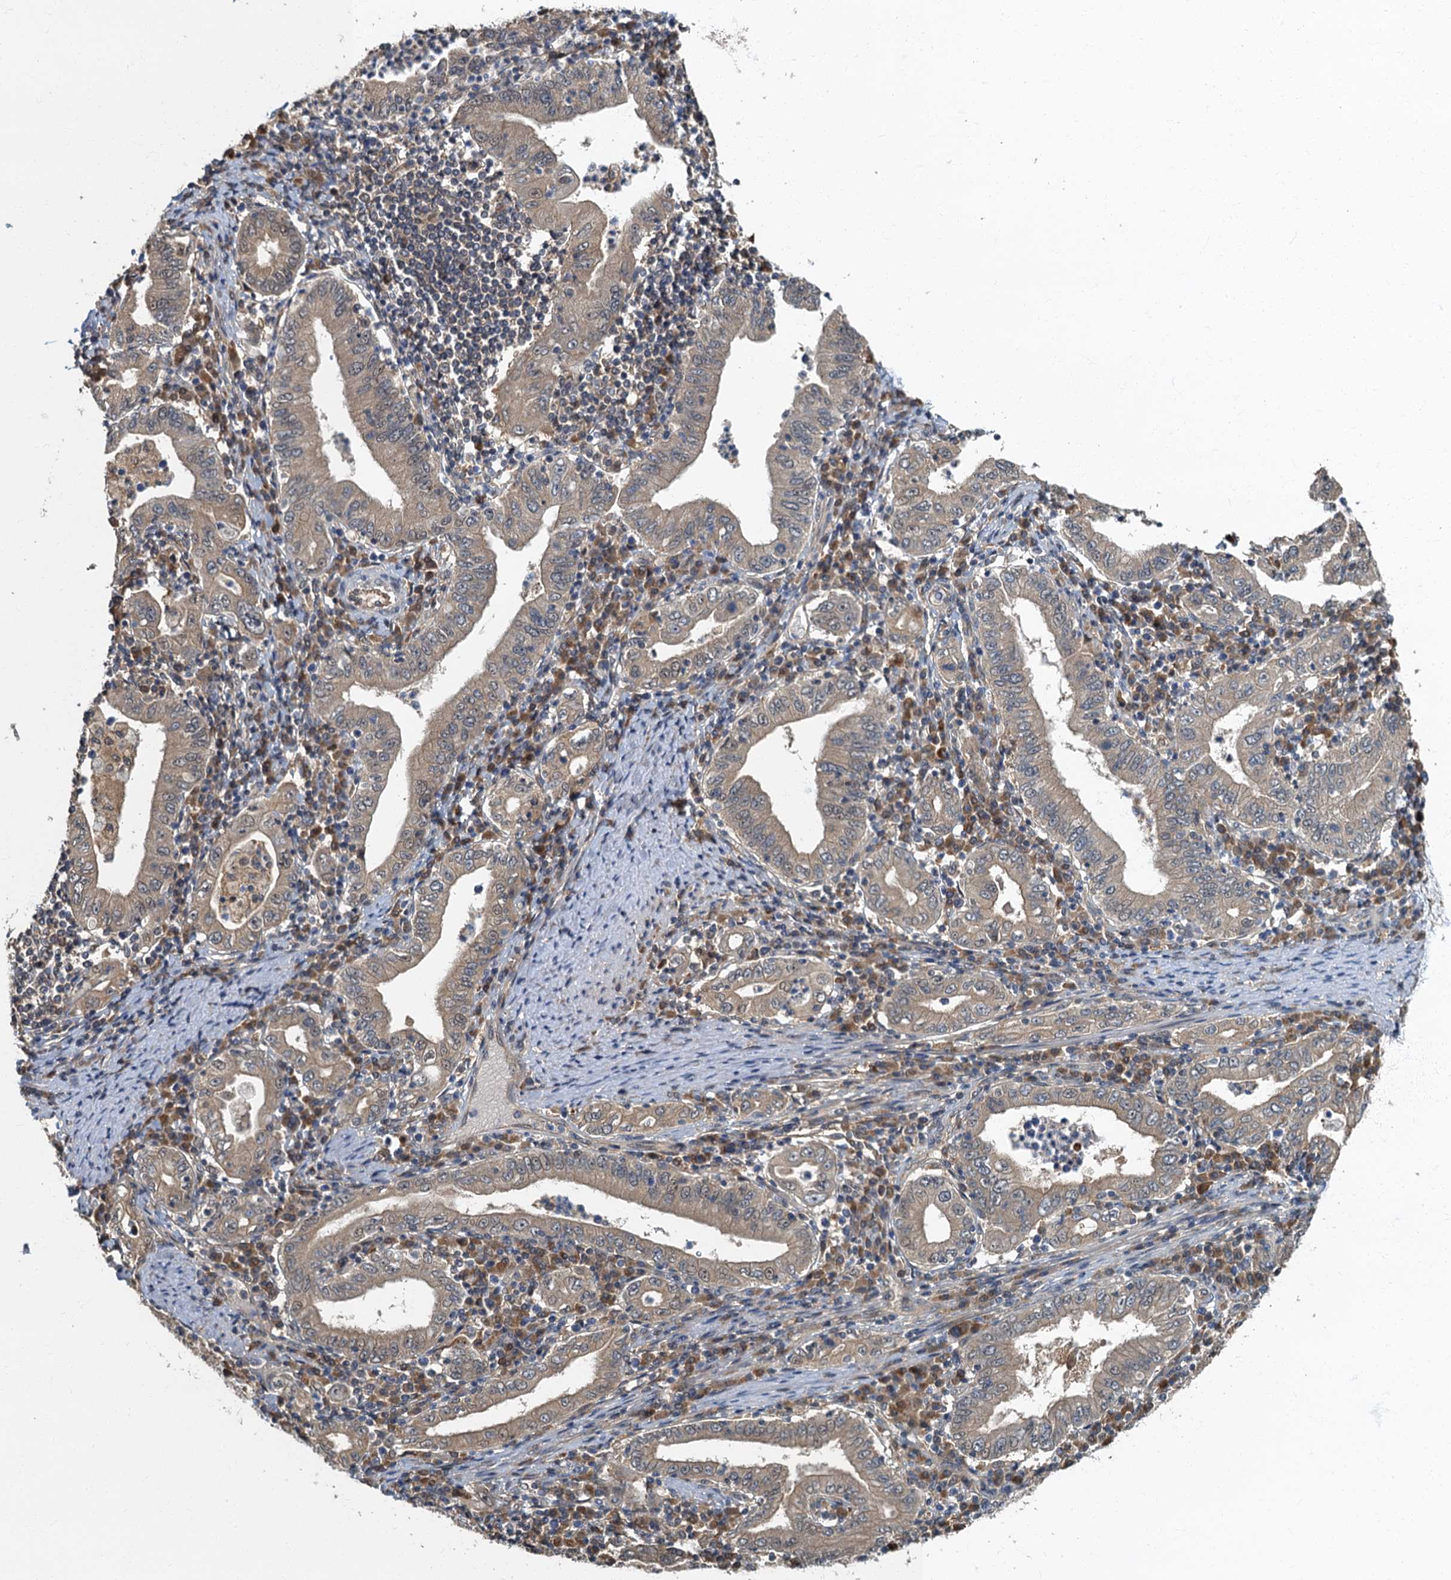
{"staining": {"intensity": "moderate", "quantity": ">75%", "location": "cytoplasmic/membranous"}, "tissue": "stomach cancer", "cell_type": "Tumor cells", "image_type": "cancer", "snomed": [{"axis": "morphology", "description": "Normal tissue, NOS"}, {"axis": "morphology", "description": "Adenocarcinoma, NOS"}, {"axis": "topography", "description": "Esophagus"}, {"axis": "topography", "description": "Stomach, upper"}, {"axis": "topography", "description": "Peripheral nerve tissue"}], "caption": "Tumor cells display moderate cytoplasmic/membranous staining in approximately >75% of cells in stomach cancer (adenocarcinoma).", "gene": "TBCK", "patient": {"sex": "male", "age": 62}}